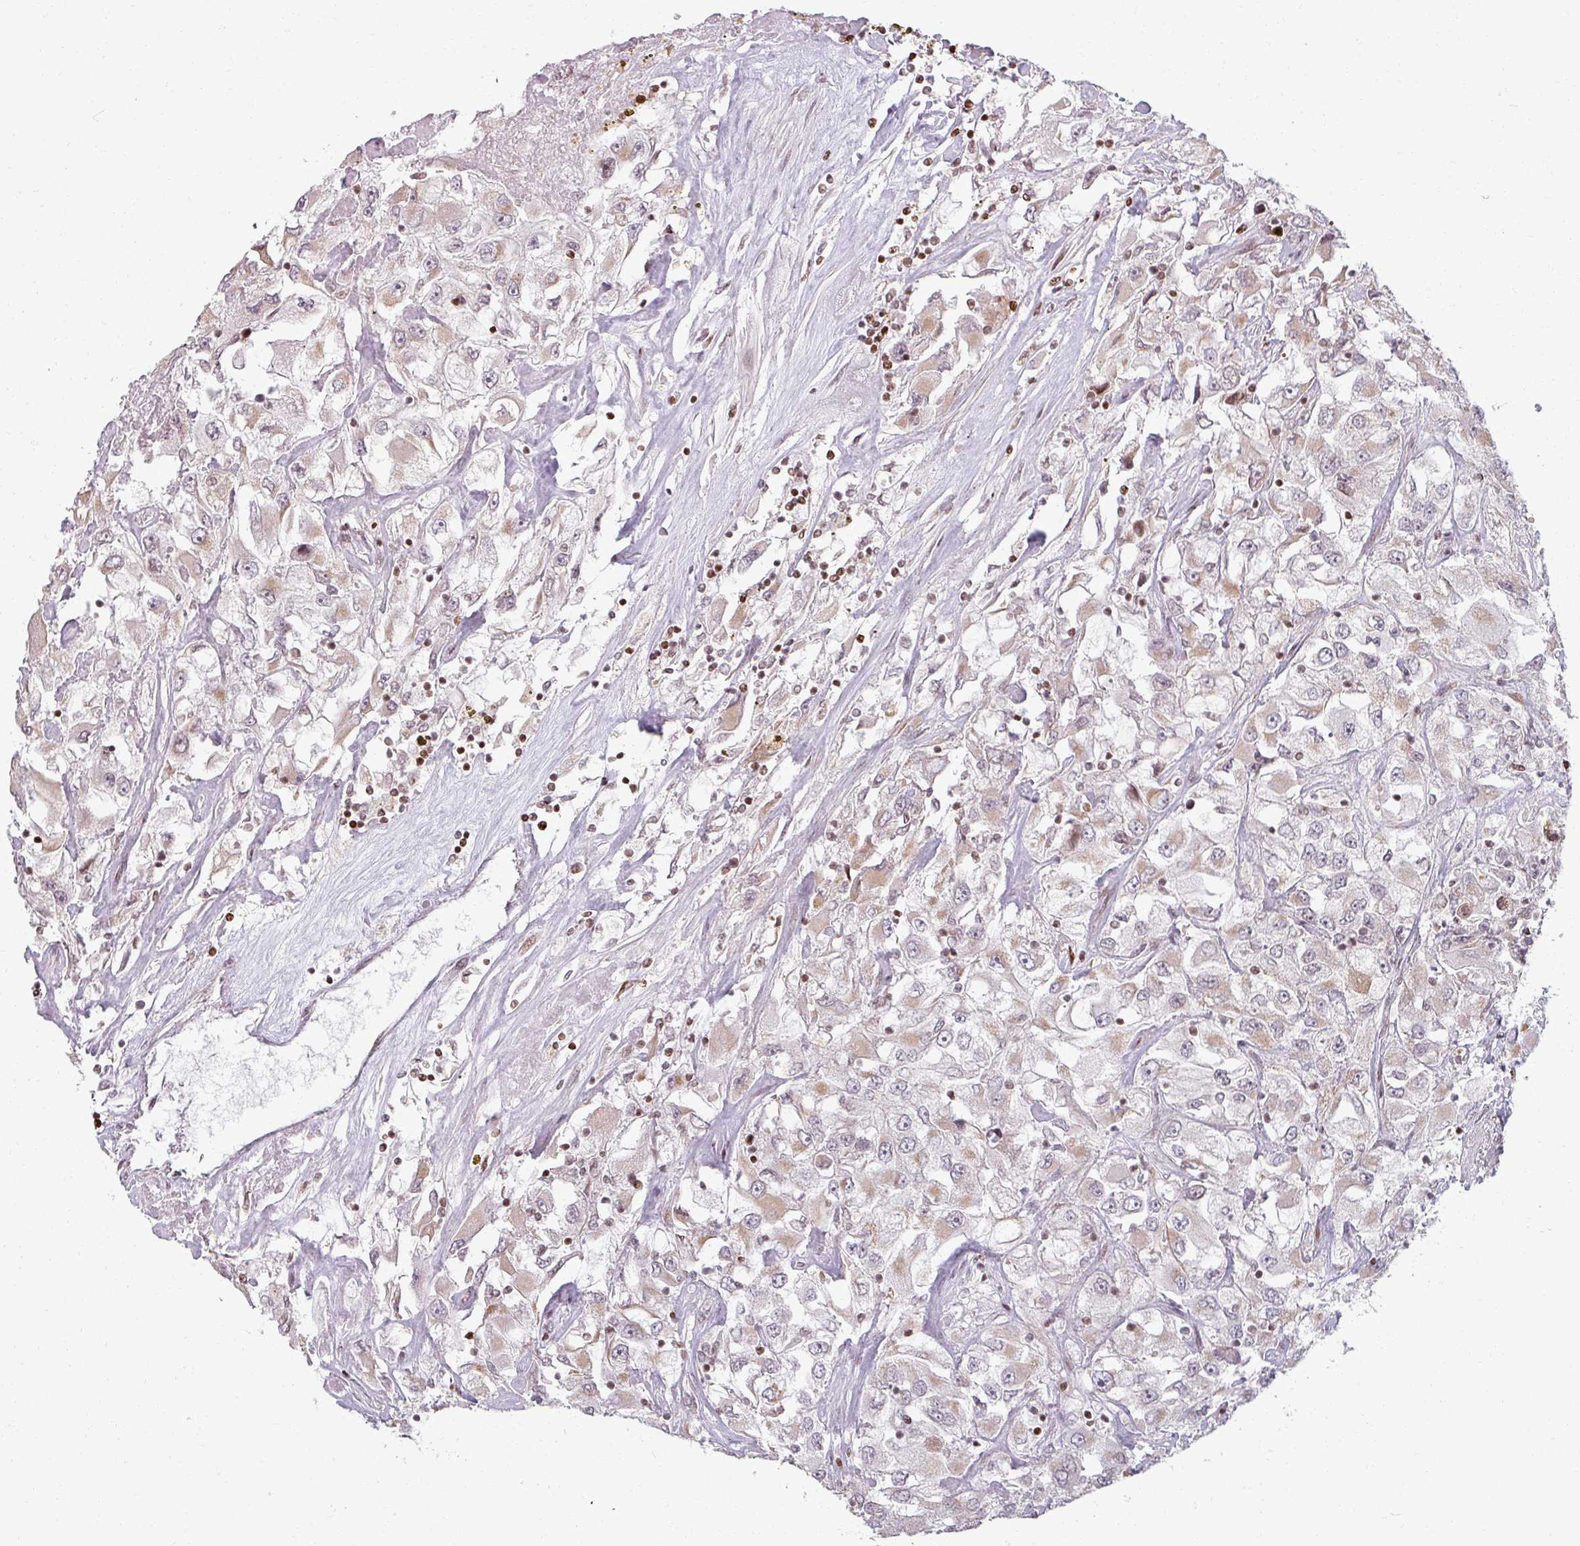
{"staining": {"intensity": "weak", "quantity": "25%-75%", "location": "cytoplasmic/membranous"}, "tissue": "renal cancer", "cell_type": "Tumor cells", "image_type": "cancer", "snomed": [{"axis": "morphology", "description": "Adenocarcinoma, NOS"}, {"axis": "topography", "description": "Kidney"}], "caption": "Human renal adenocarcinoma stained for a protein (brown) exhibits weak cytoplasmic/membranous positive positivity in approximately 25%-75% of tumor cells.", "gene": "NCOR1", "patient": {"sex": "female", "age": 52}}